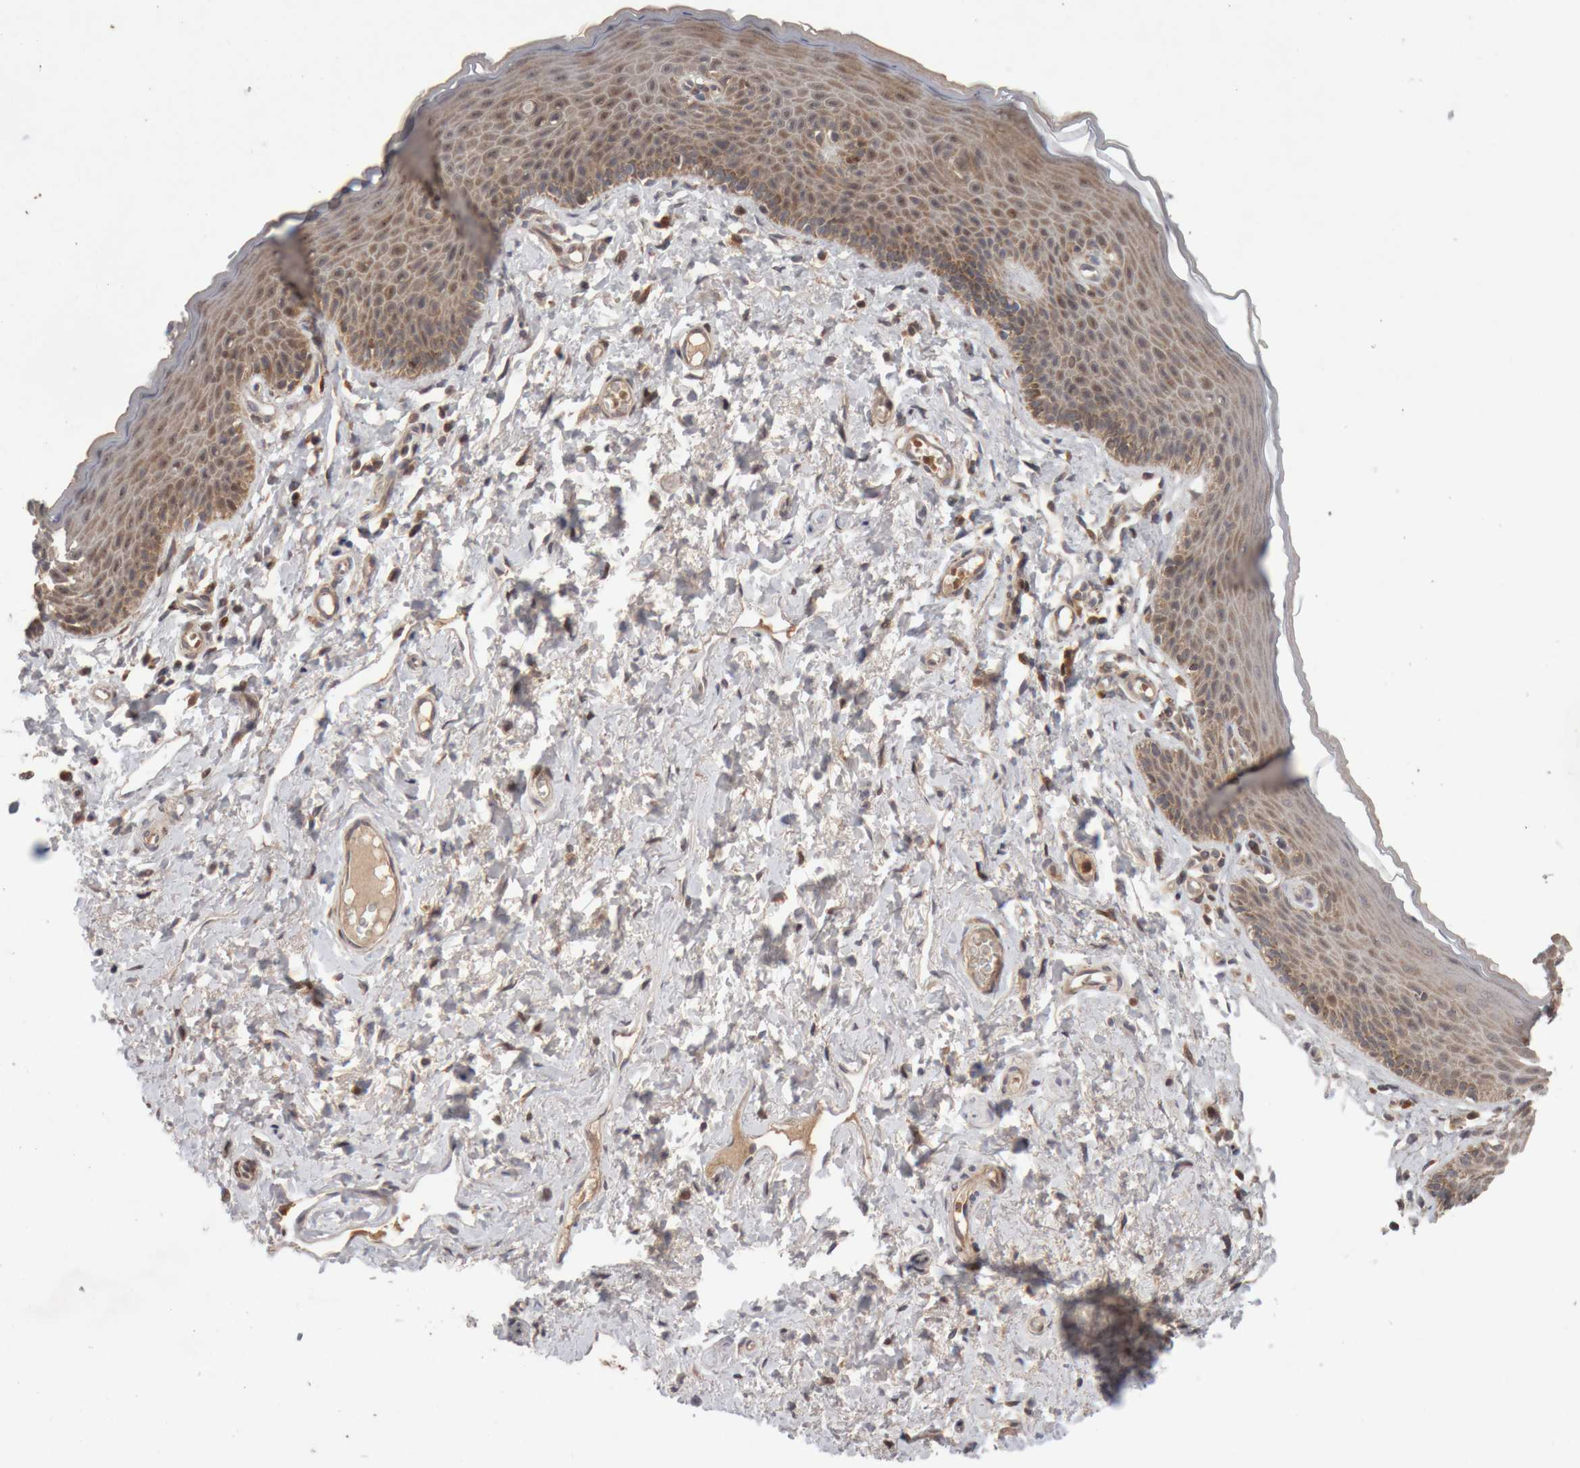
{"staining": {"intensity": "moderate", "quantity": ">75%", "location": "cytoplasmic/membranous"}, "tissue": "skin", "cell_type": "Epidermal cells", "image_type": "normal", "snomed": [{"axis": "morphology", "description": "Normal tissue, NOS"}, {"axis": "topography", "description": "Vulva"}], "caption": "Immunohistochemistry (IHC) photomicrograph of benign human skin stained for a protein (brown), which demonstrates medium levels of moderate cytoplasmic/membranous expression in about >75% of epidermal cells.", "gene": "KIF21B", "patient": {"sex": "female", "age": 66}}